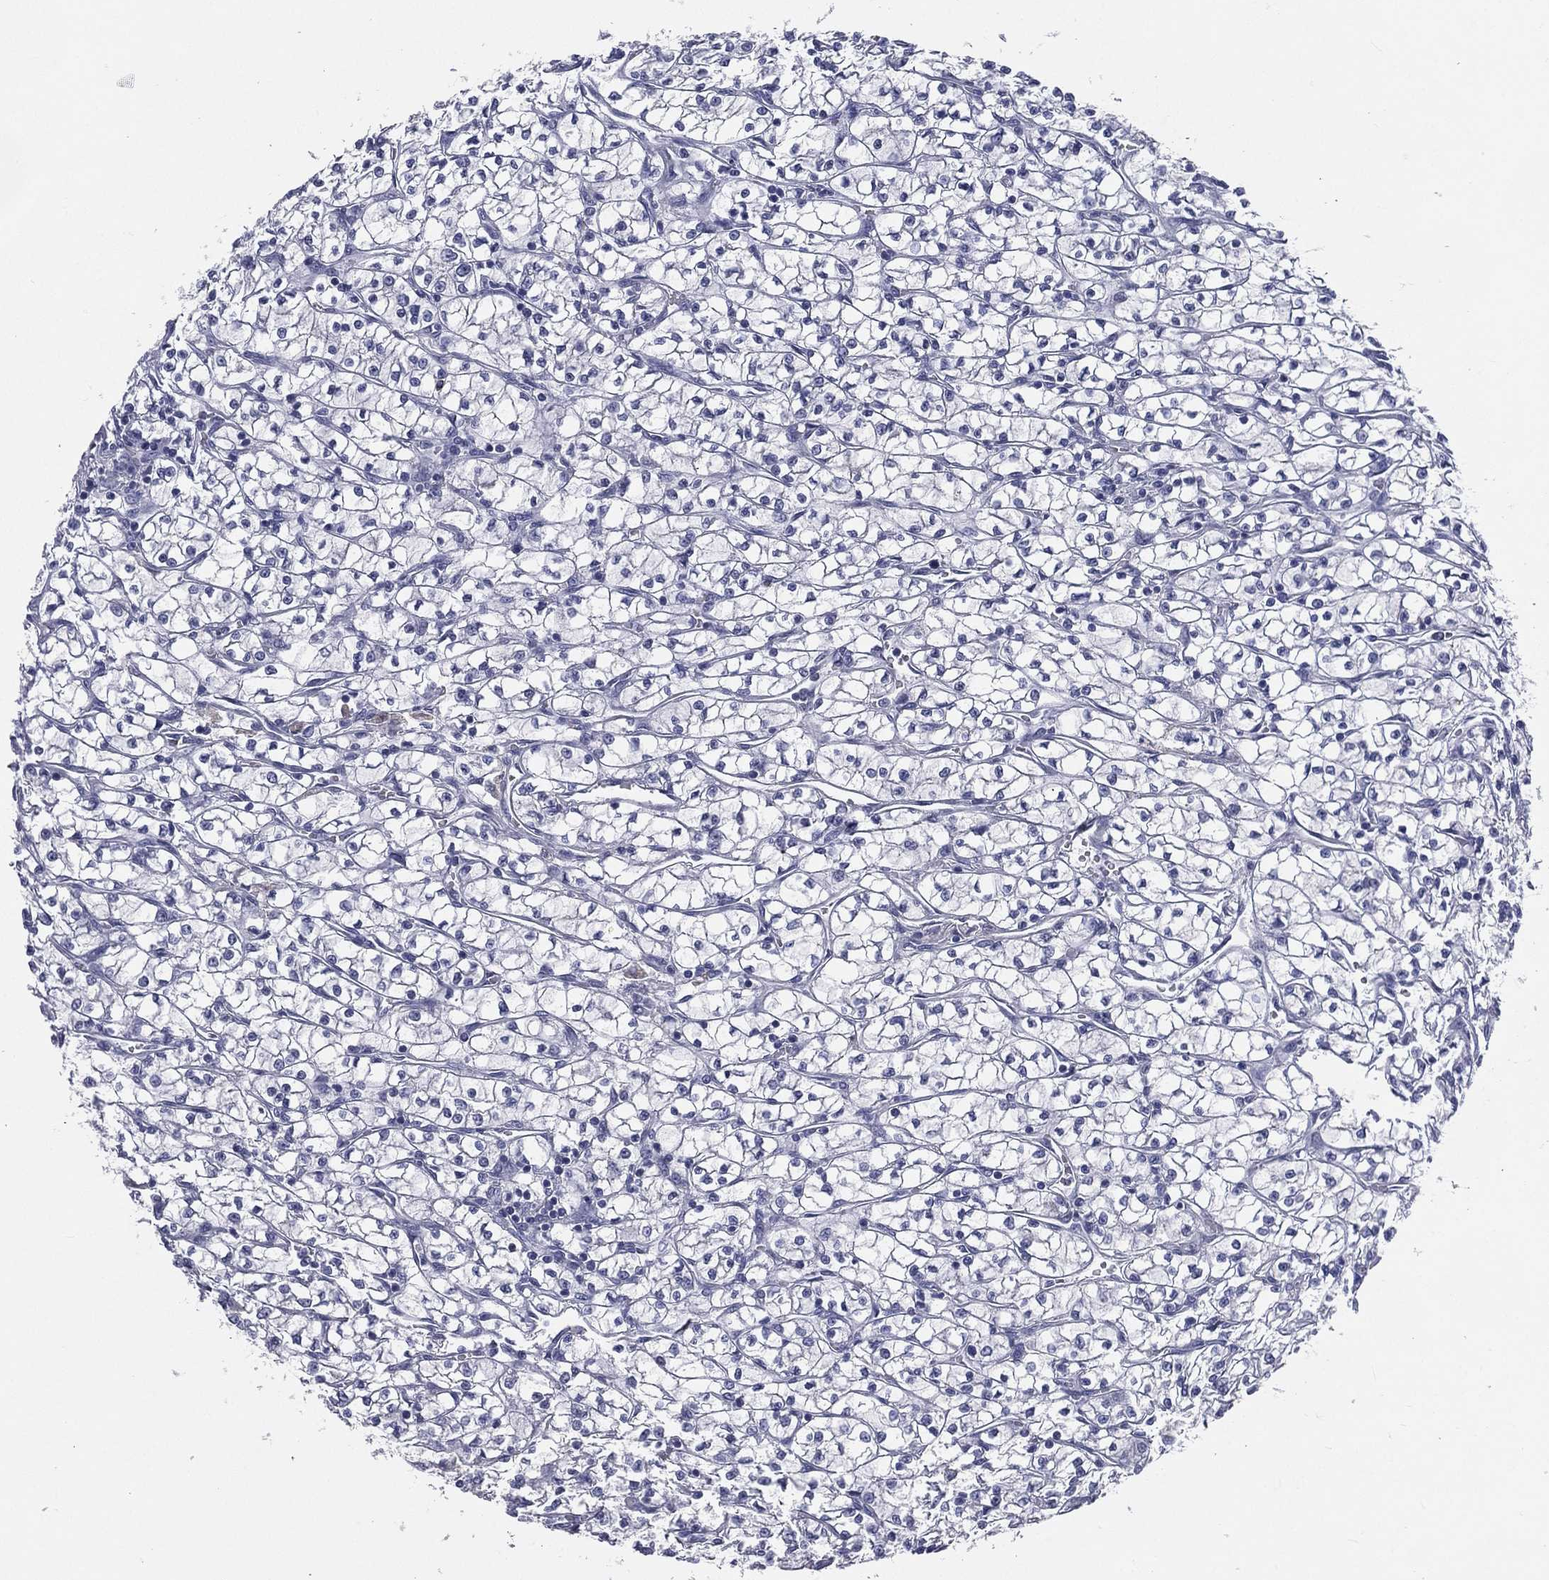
{"staining": {"intensity": "negative", "quantity": "none", "location": "none"}, "tissue": "renal cancer", "cell_type": "Tumor cells", "image_type": "cancer", "snomed": [{"axis": "morphology", "description": "Adenocarcinoma, NOS"}, {"axis": "topography", "description": "Kidney"}], "caption": "This is an immunohistochemistry (IHC) micrograph of renal cancer (adenocarcinoma). There is no expression in tumor cells.", "gene": "IFT27", "patient": {"sex": "female", "age": 64}}